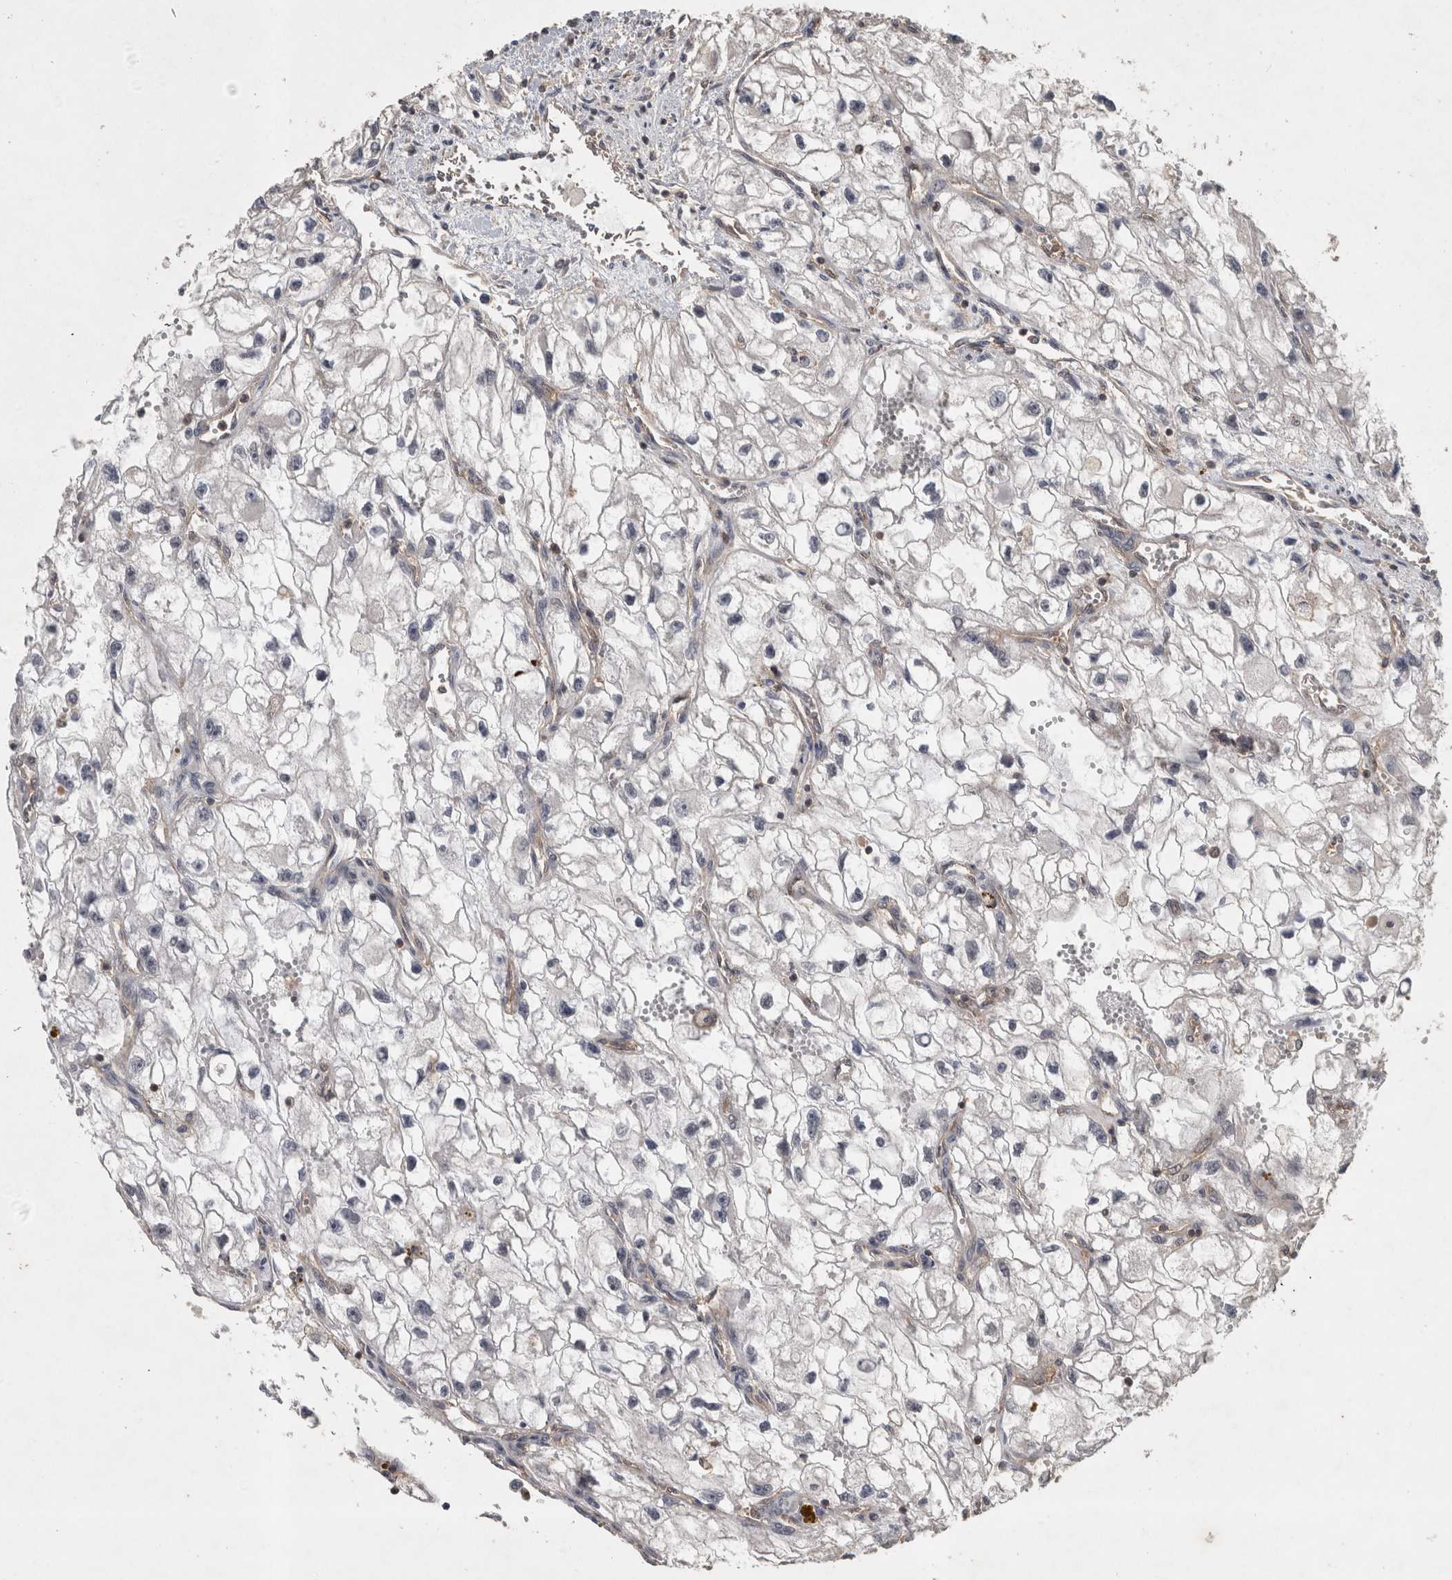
{"staining": {"intensity": "negative", "quantity": "none", "location": "none"}, "tissue": "renal cancer", "cell_type": "Tumor cells", "image_type": "cancer", "snomed": [{"axis": "morphology", "description": "Adenocarcinoma, NOS"}, {"axis": "topography", "description": "Kidney"}], "caption": "Adenocarcinoma (renal) stained for a protein using immunohistochemistry displays no expression tumor cells.", "gene": "SPATA48", "patient": {"sex": "female", "age": 70}}